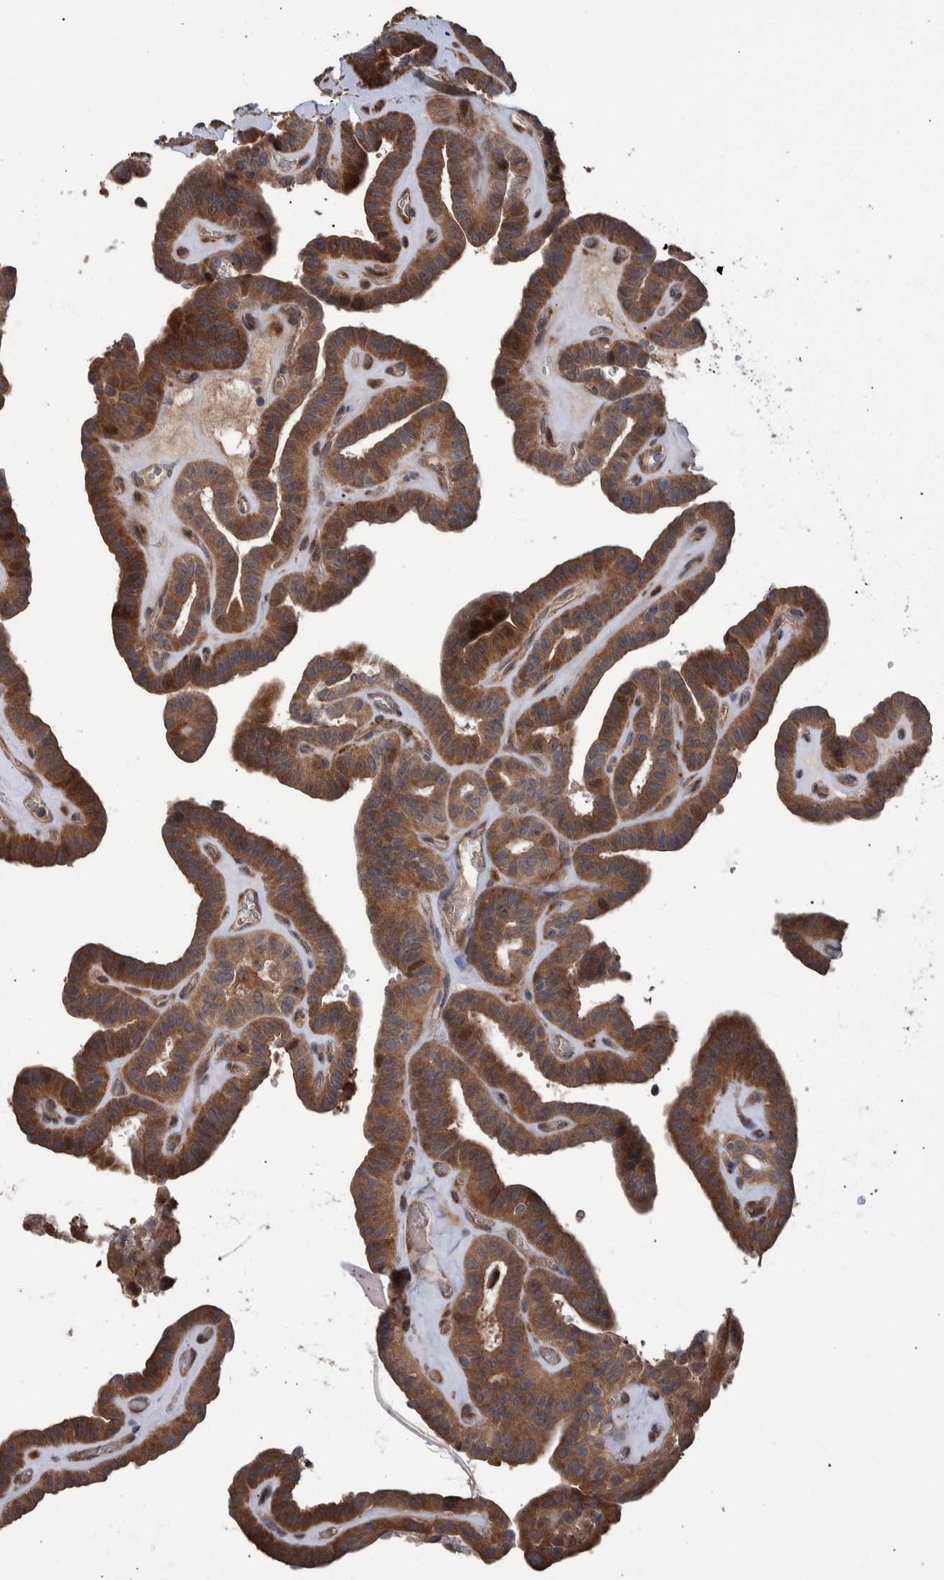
{"staining": {"intensity": "strong", "quantity": ">75%", "location": "cytoplasmic/membranous"}, "tissue": "thyroid cancer", "cell_type": "Tumor cells", "image_type": "cancer", "snomed": [{"axis": "morphology", "description": "Papillary adenocarcinoma, NOS"}, {"axis": "topography", "description": "Thyroid gland"}], "caption": "This is a photomicrograph of IHC staining of papillary adenocarcinoma (thyroid), which shows strong staining in the cytoplasmic/membranous of tumor cells.", "gene": "B3GNTL1", "patient": {"sex": "male", "age": 77}}